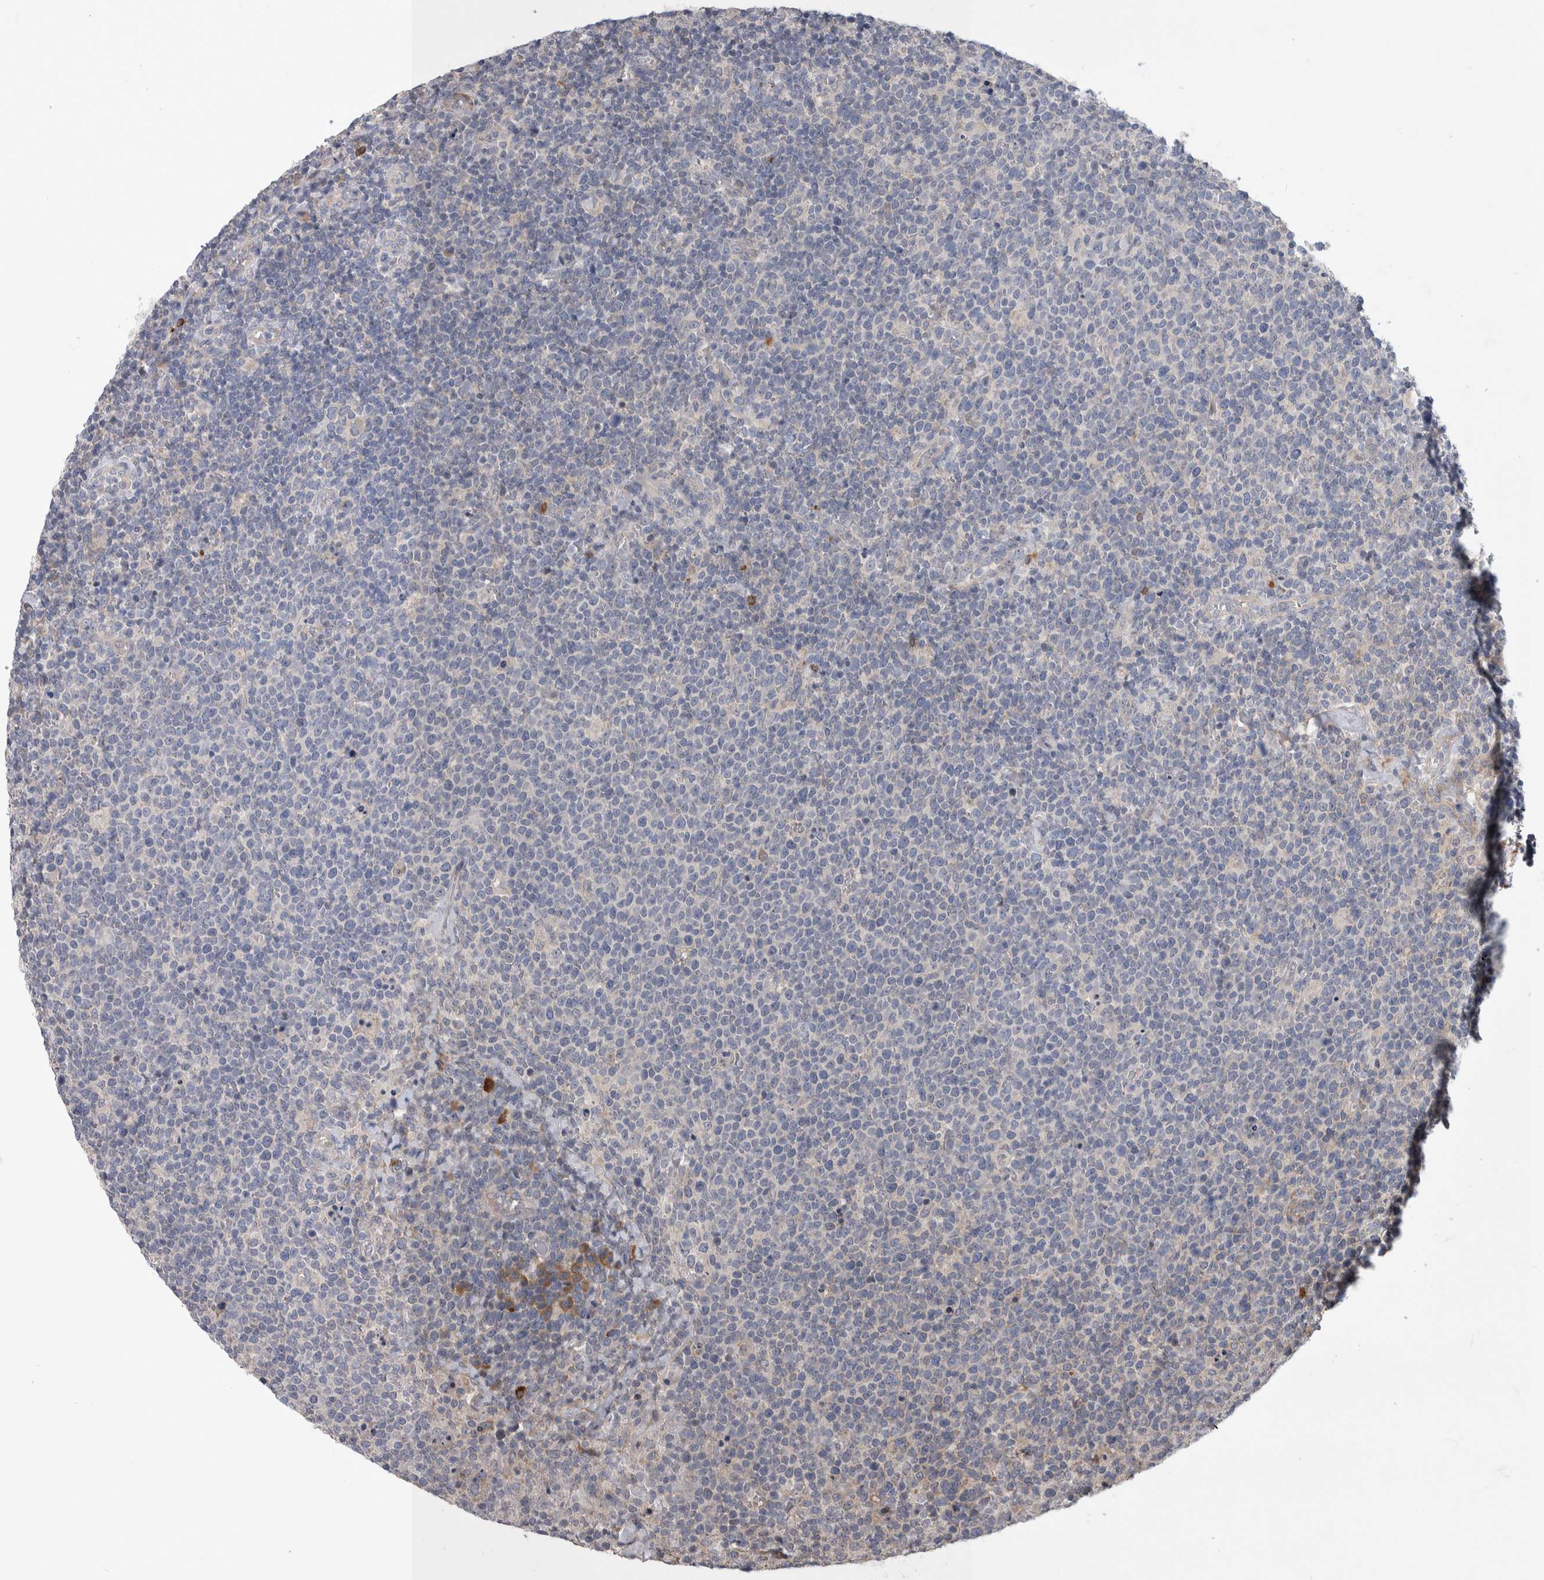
{"staining": {"intensity": "negative", "quantity": "none", "location": "none"}, "tissue": "lymphoma", "cell_type": "Tumor cells", "image_type": "cancer", "snomed": [{"axis": "morphology", "description": "Malignant lymphoma, non-Hodgkin's type, High grade"}, {"axis": "topography", "description": "Lymph node"}], "caption": "DAB (3,3'-diaminobenzidine) immunohistochemical staining of high-grade malignant lymphoma, non-Hodgkin's type exhibits no significant positivity in tumor cells. (IHC, brightfield microscopy, high magnification).", "gene": "IBTK", "patient": {"sex": "male", "age": 61}}